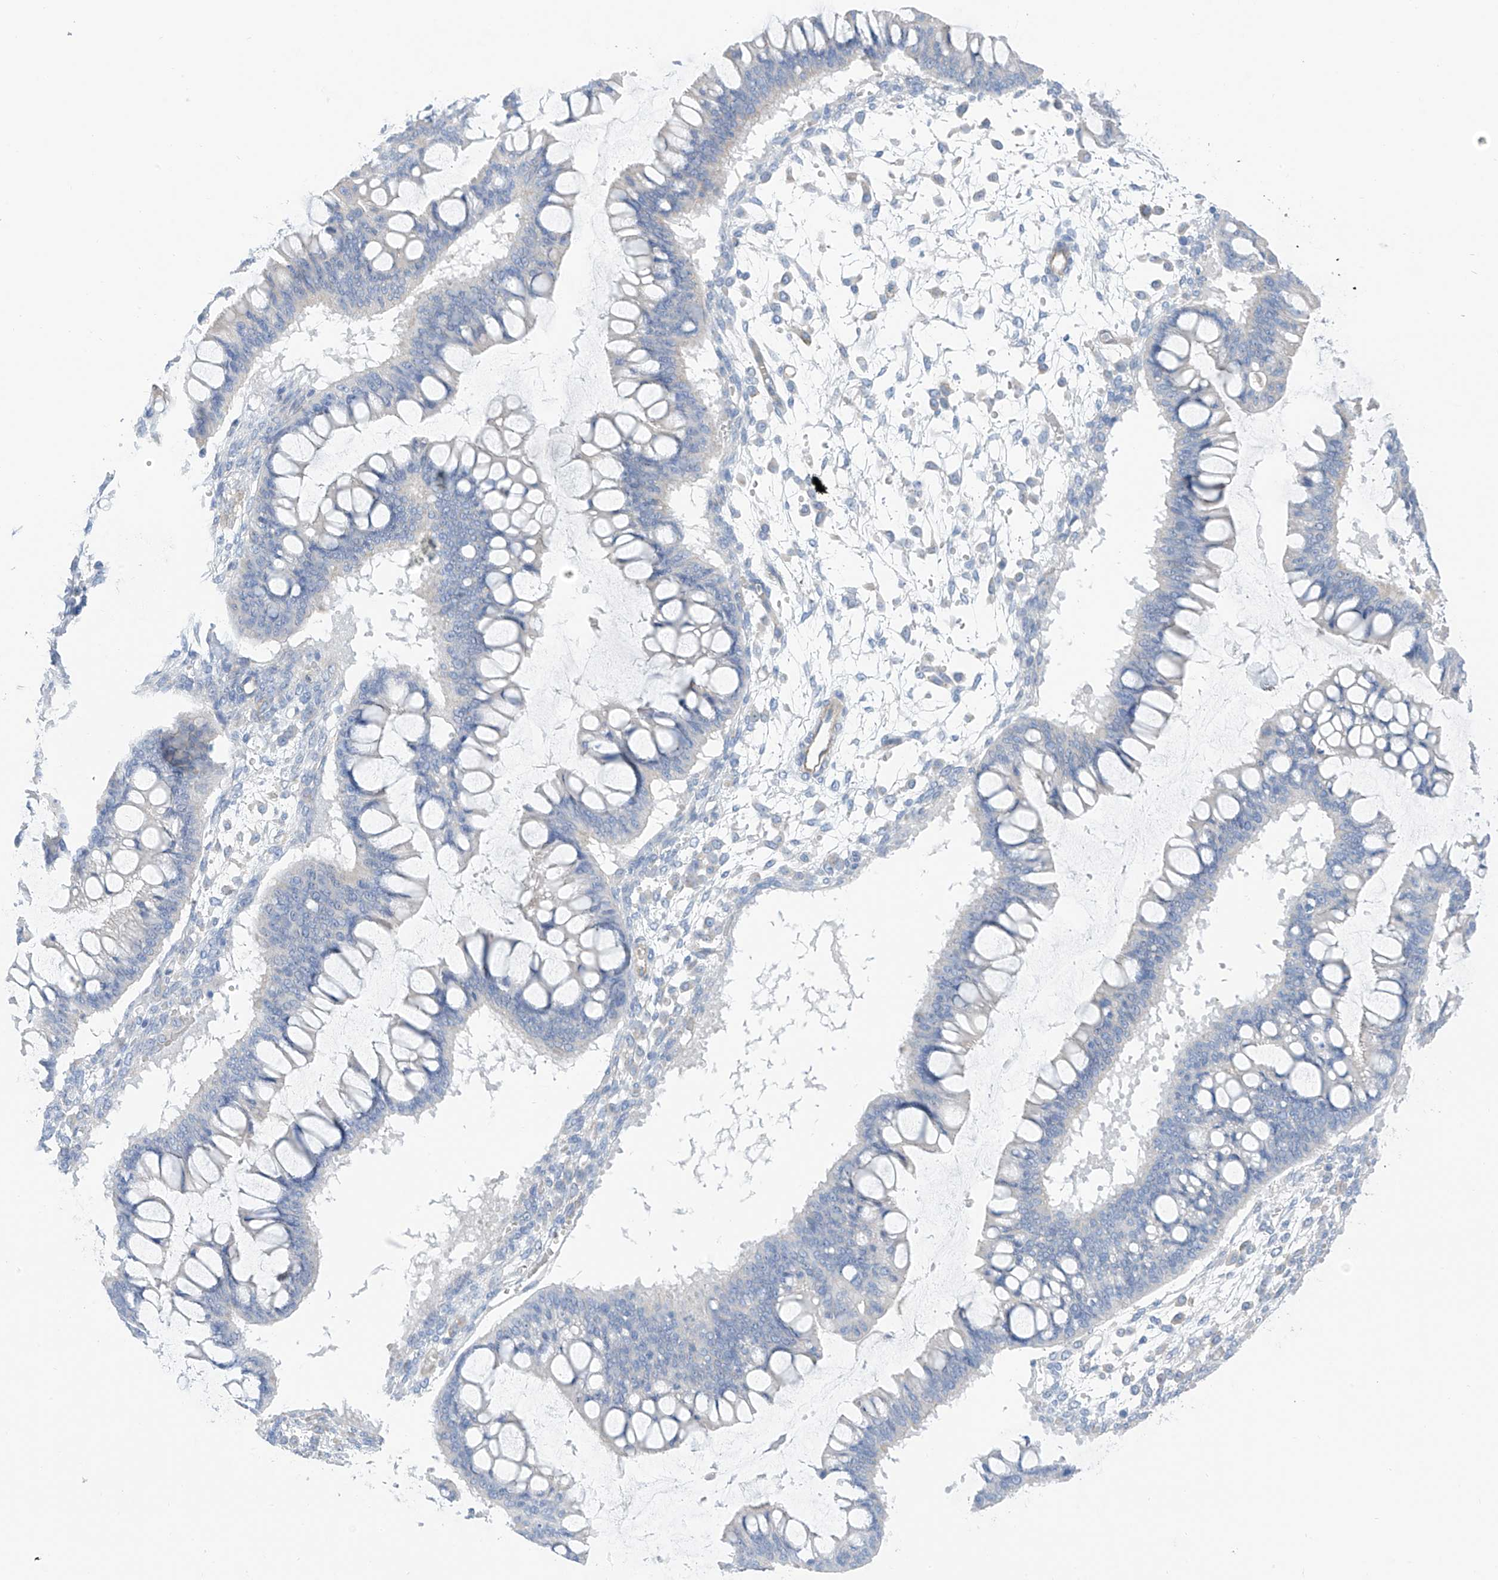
{"staining": {"intensity": "negative", "quantity": "none", "location": "none"}, "tissue": "ovarian cancer", "cell_type": "Tumor cells", "image_type": "cancer", "snomed": [{"axis": "morphology", "description": "Cystadenocarcinoma, mucinous, NOS"}, {"axis": "topography", "description": "Ovary"}], "caption": "DAB (3,3'-diaminobenzidine) immunohistochemical staining of ovarian mucinous cystadenocarcinoma shows no significant expression in tumor cells. (DAB (3,3'-diaminobenzidine) IHC, high magnification).", "gene": "ITGA9", "patient": {"sex": "female", "age": 73}}